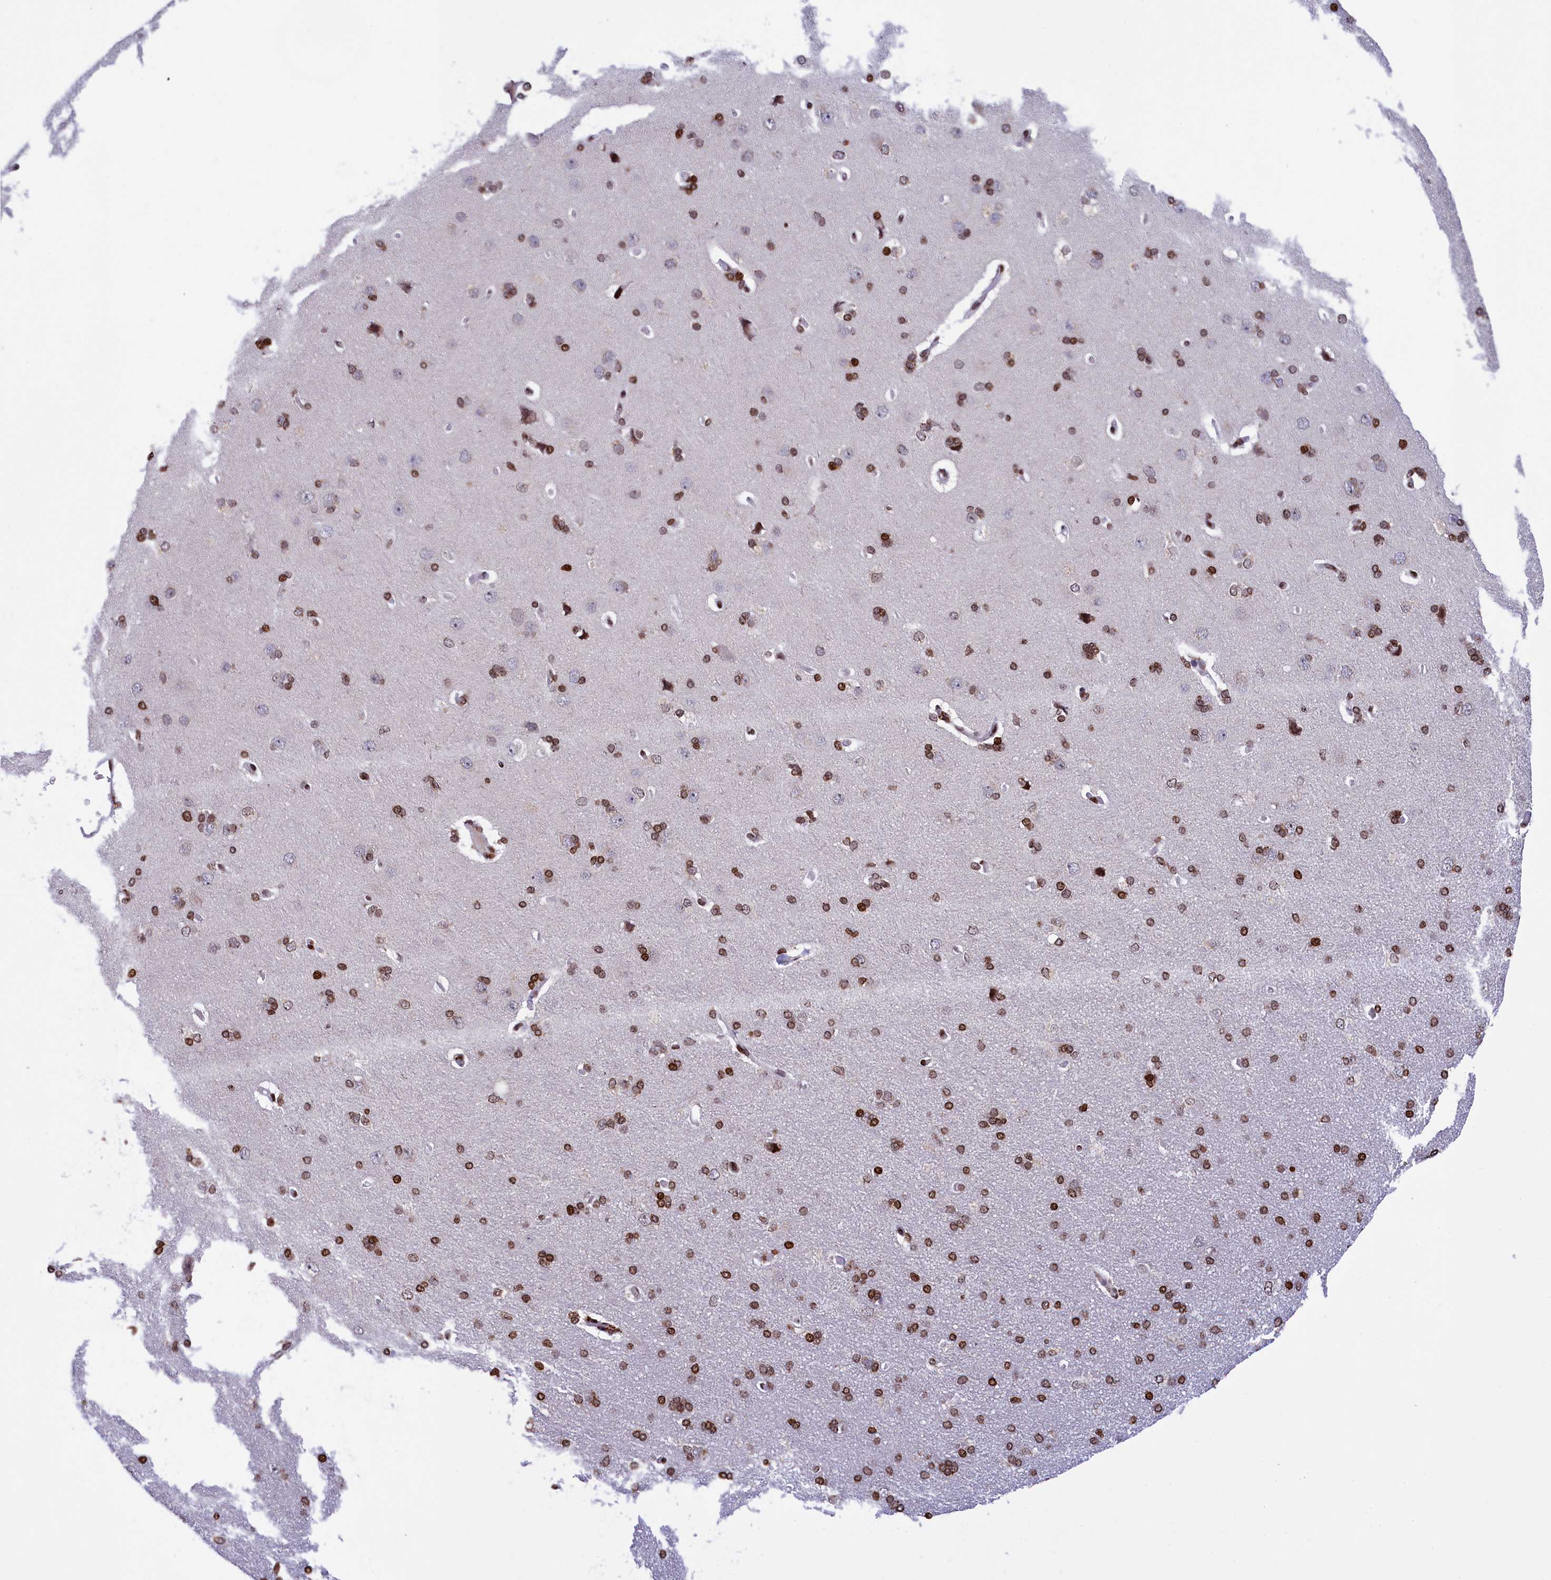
{"staining": {"intensity": "moderate", "quantity": ">75%", "location": "nuclear"}, "tissue": "cerebral cortex", "cell_type": "Endothelial cells", "image_type": "normal", "snomed": [{"axis": "morphology", "description": "Normal tissue, NOS"}, {"axis": "topography", "description": "Cerebral cortex"}], "caption": "Immunohistochemical staining of unremarkable human cerebral cortex reveals moderate nuclear protein staining in about >75% of endothelial cells.", "gene": "TIMM29", "patient": {"sex": "male", "age": 62}}